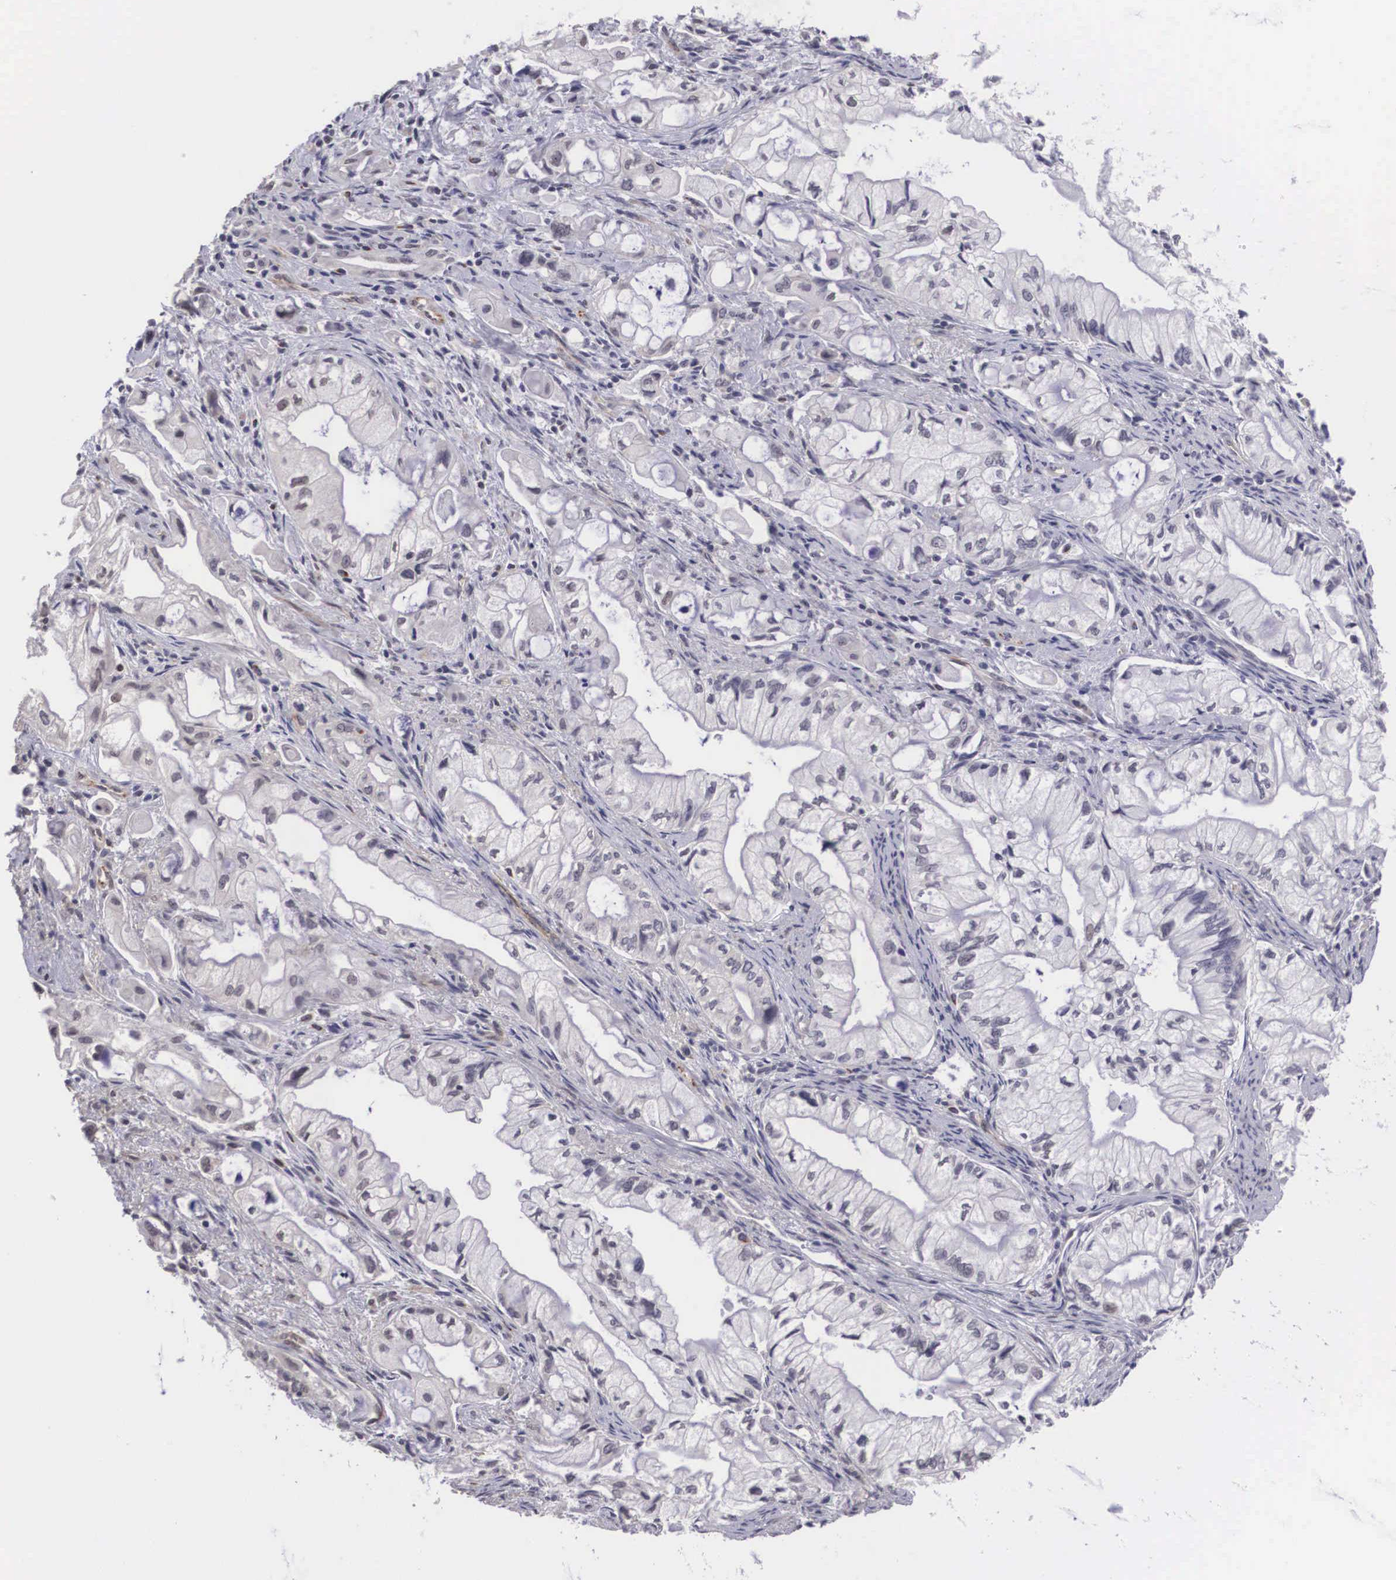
{"staining": {"intensity": "negative", "quantity": "none", "location": "none"}, "tissue": "pancreatic cancer", "cell_type": "Tumor cells", "image_type": "cancer", "snomed": [{"axis": "morphology", "description": "Adenocarcinoma, NOS"}, {"axis": "topography", "description": "Pancreas"}], "caption": "High power microscopy image of an IHC photomicrograph of adenocarcinoma (pancreatic), revealing no significant positivity in tumor cells. Nuclei are stained in blue.", "gene": "MORC2", "patient": {"sex": "male", "age": 79}}